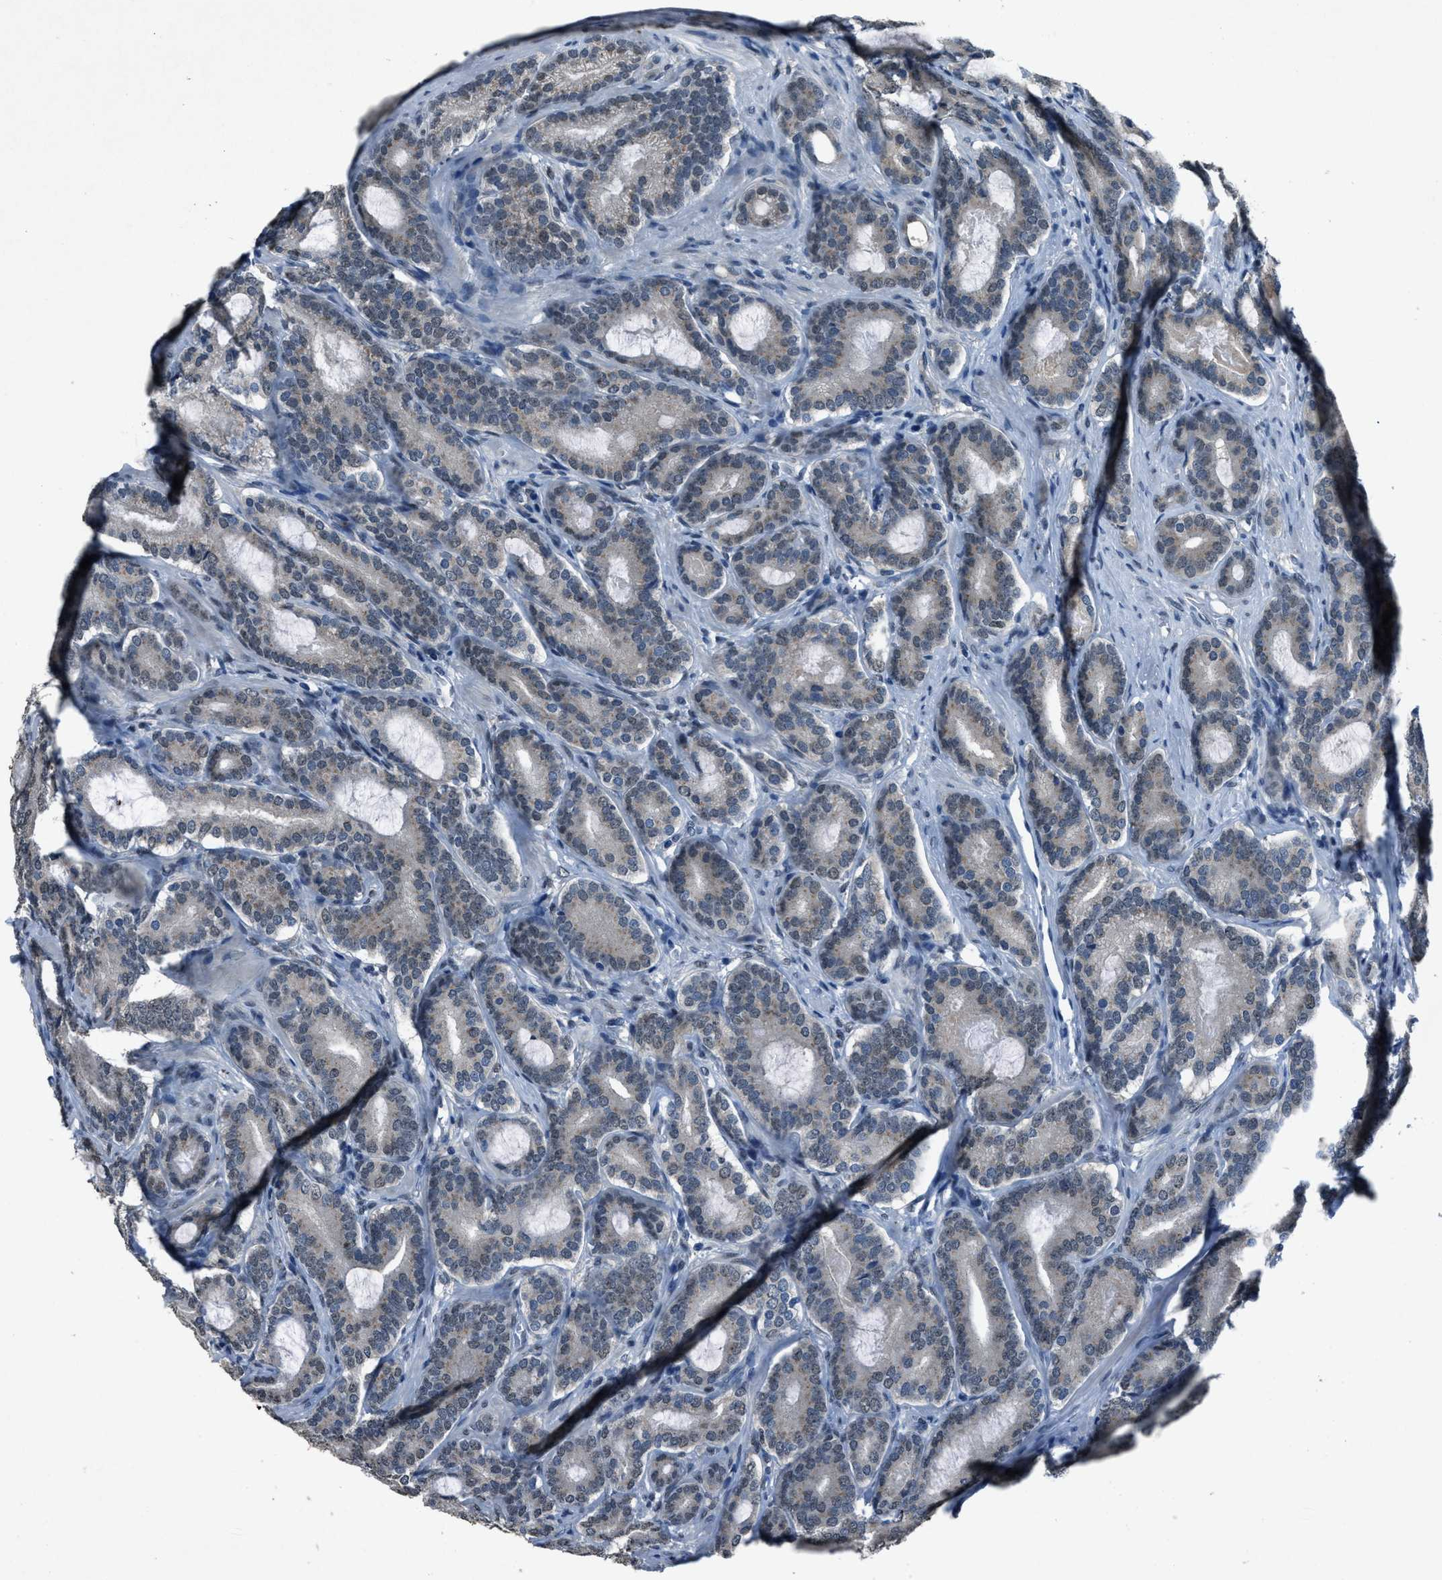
{"staining": {"intensity": "weak", "quantity": "<25%", "location": "cytoplasmic/membranous,nuclear"}, "tissue": "prostate cancer", "cell_type": "Tumor cells", "image_type": "cancer", "snomed": [{"axis": "morphology", "description": "Adenocarcinoma, High grade"}, {"axis": "topography", "description": "Prostate"}], "caption": "IHC histopathology image of human prostate cancer (high-grade adenocarcinoma) stained for a protein (brown), which displays no positivity in tumor cells. Brightfield microscopy of immunohistochemistry stained with DAB (brown) and hematoxylin (blue), captured at high magnification.", "gene": "DUSP19", "patient": {"sex": "male", "age": 60}}